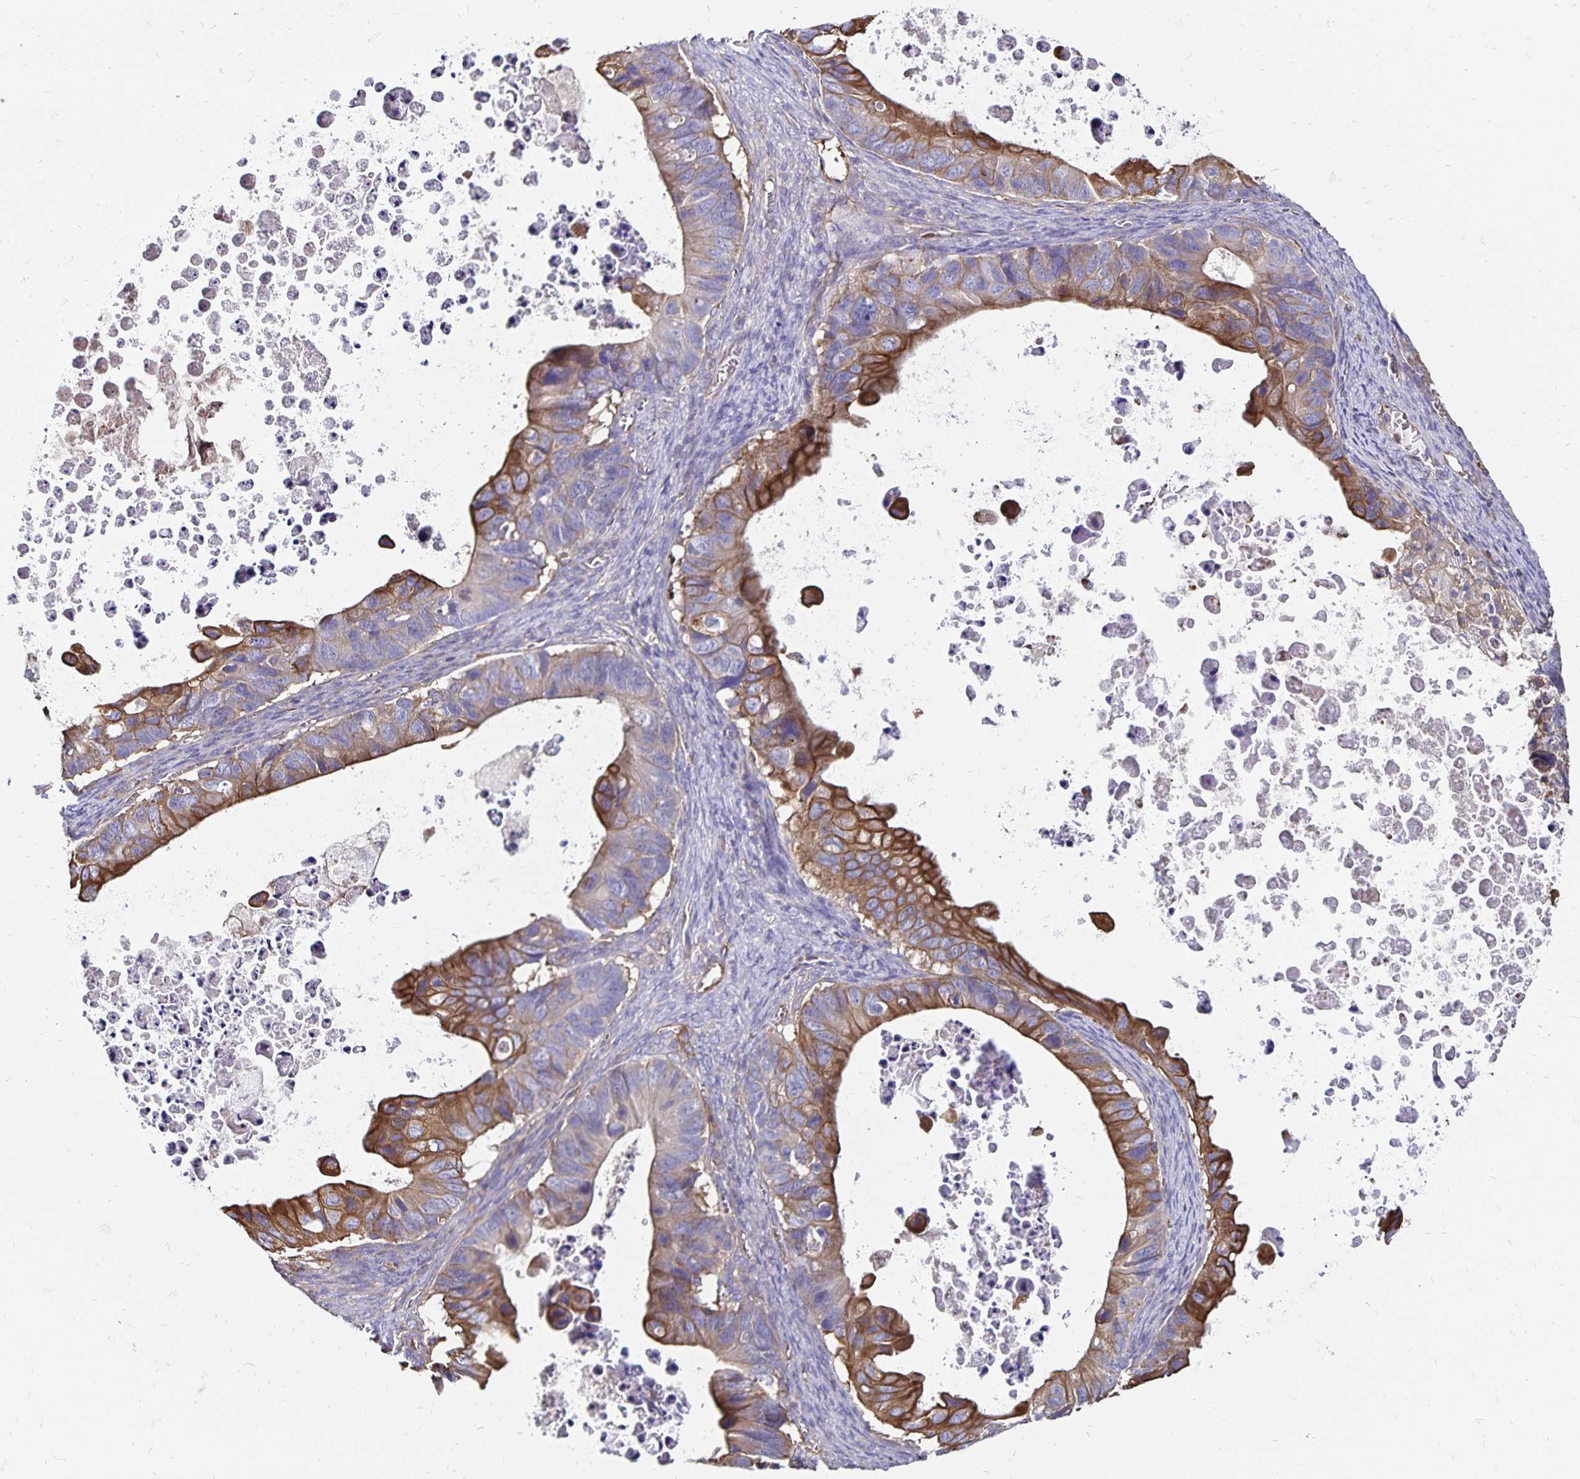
{"staining": {"intensity": "moderate", "quantity": "25%-75%", "location": "cytoplasmic/membranous"}, "tissue": "ovarian cancer", "cell_type": "Tumor cells", "image_type": "cancer", "snomed": [{"axis": "morphology", "description": "Cystadenocarcinoma, mucinous, NOS"}, {"axis": "topography", "description": "Ovary"}], "caption": "Protein positivity by IHC exhibits moderate cytoplasmic/membranous staining in about 25%-75% of tumor cells in ovarian mucinous cystadenocarcinoma.", "gene": "RPRML", "patient": {"sex": "female", "age": 64}}